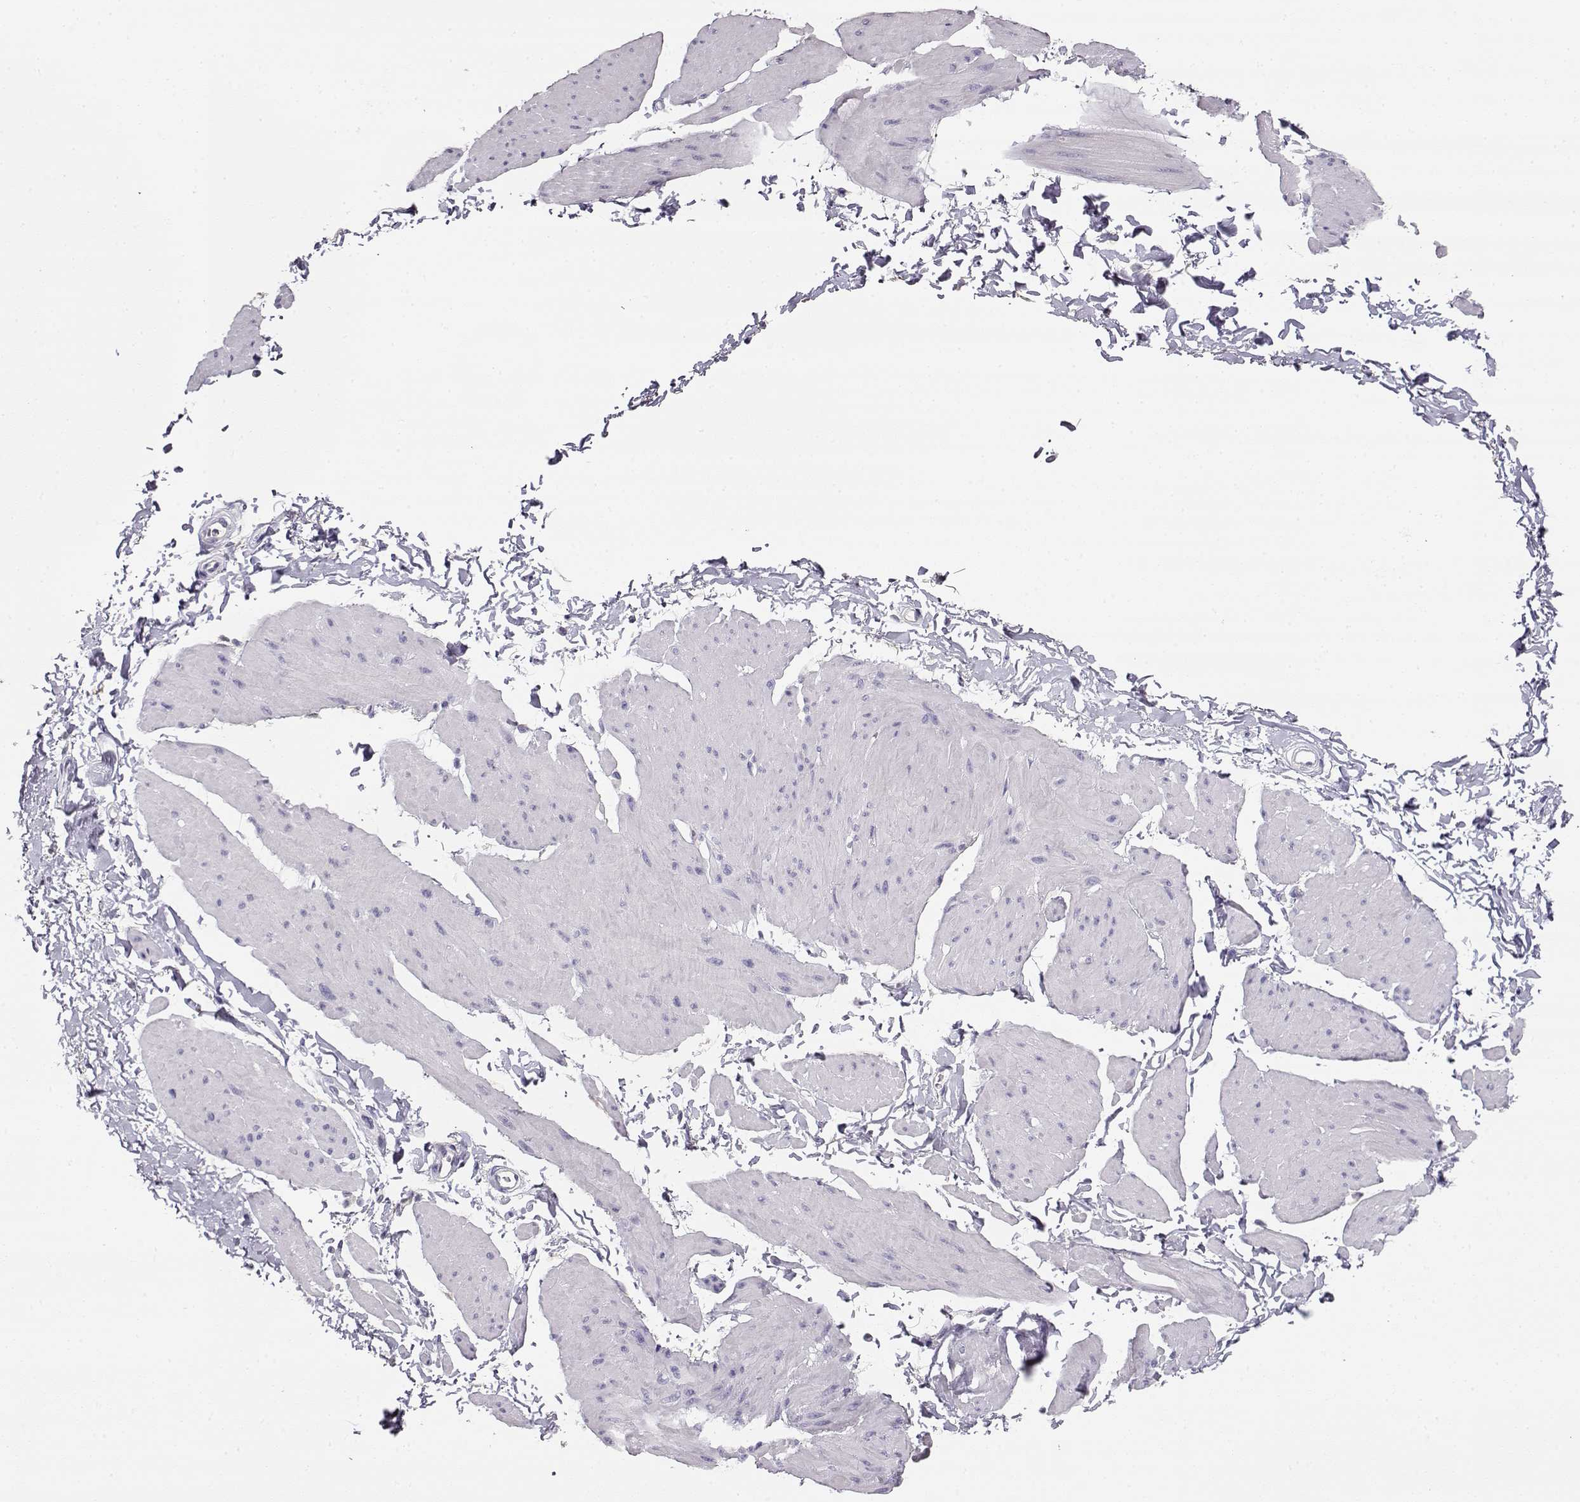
{"staining": {"intensity": "negative", "quantity": "none", "location": "none"}, "tissue": "smooth muscle", "cell_type": "Smooth muscle cells", "image_type": "normal", "snomed": [{"axis": "morphology", "description": "Normal tissue, NOS"}, {"axis": "topography", "description": "Adipose tissue"}, {"axis": "topography", "description": "Smooth muscle"}, {"axis": "topography", "description": "Peripheral nerve tissue"}], "caption": "A high-resolution image shows immunohistochemistry (IHC) staining of benign smooth muscle, which displays no significant positivity in smooth muscle cells.", "gene": "GLIPR1L2", "patient": {"sex": "male", "age": 83}}